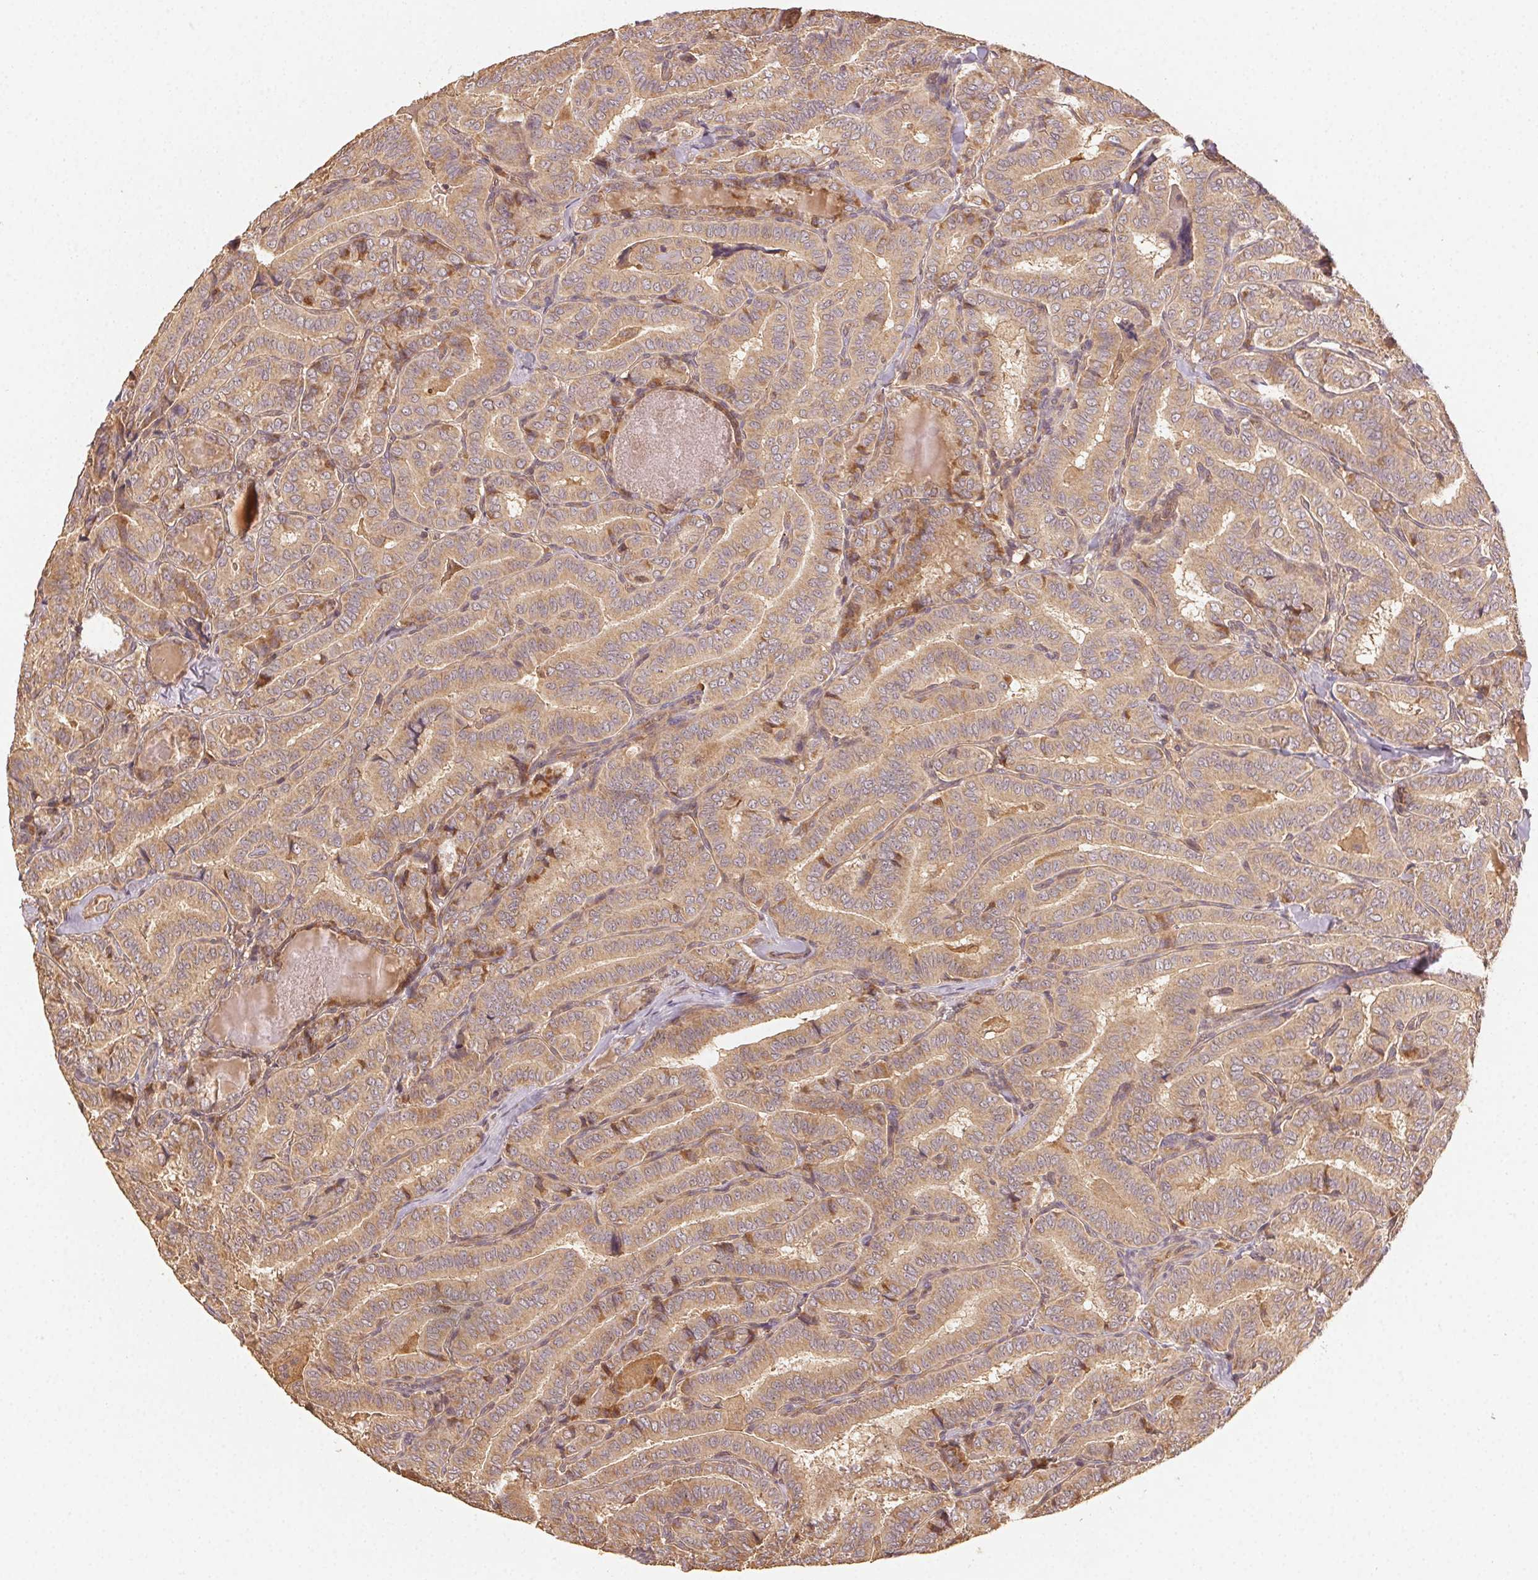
{"staining": {"intensity": "weak", "quantity": ">75%", "location": "cytoplasmic/membranous"}, "tissue": "thyroid cancer", "cell_type": "Tumor cells", "image_type": "cancer", "snomed": [{"axis": "morphology", "description": "Papillary adenocarcinoma, NOS"}, {"axis": "morphology", "description": "Papillary adenoma metastatic"}, {"axis": "topography", "description": "Thyroid gland"}], "caption": "High-magnification brightfield microscopy of thyroid papillary adenoma metastatic stained with DAB (3,3'-diaminobenzidine) (brown) and counterstained with hematoxylin (blue). tumor cells exhibit weak cytoplasmic/membranous positivity is seen in about>75% of cells.", "gene": "RALA", "patient": {"sex": "female", "age": 50}}